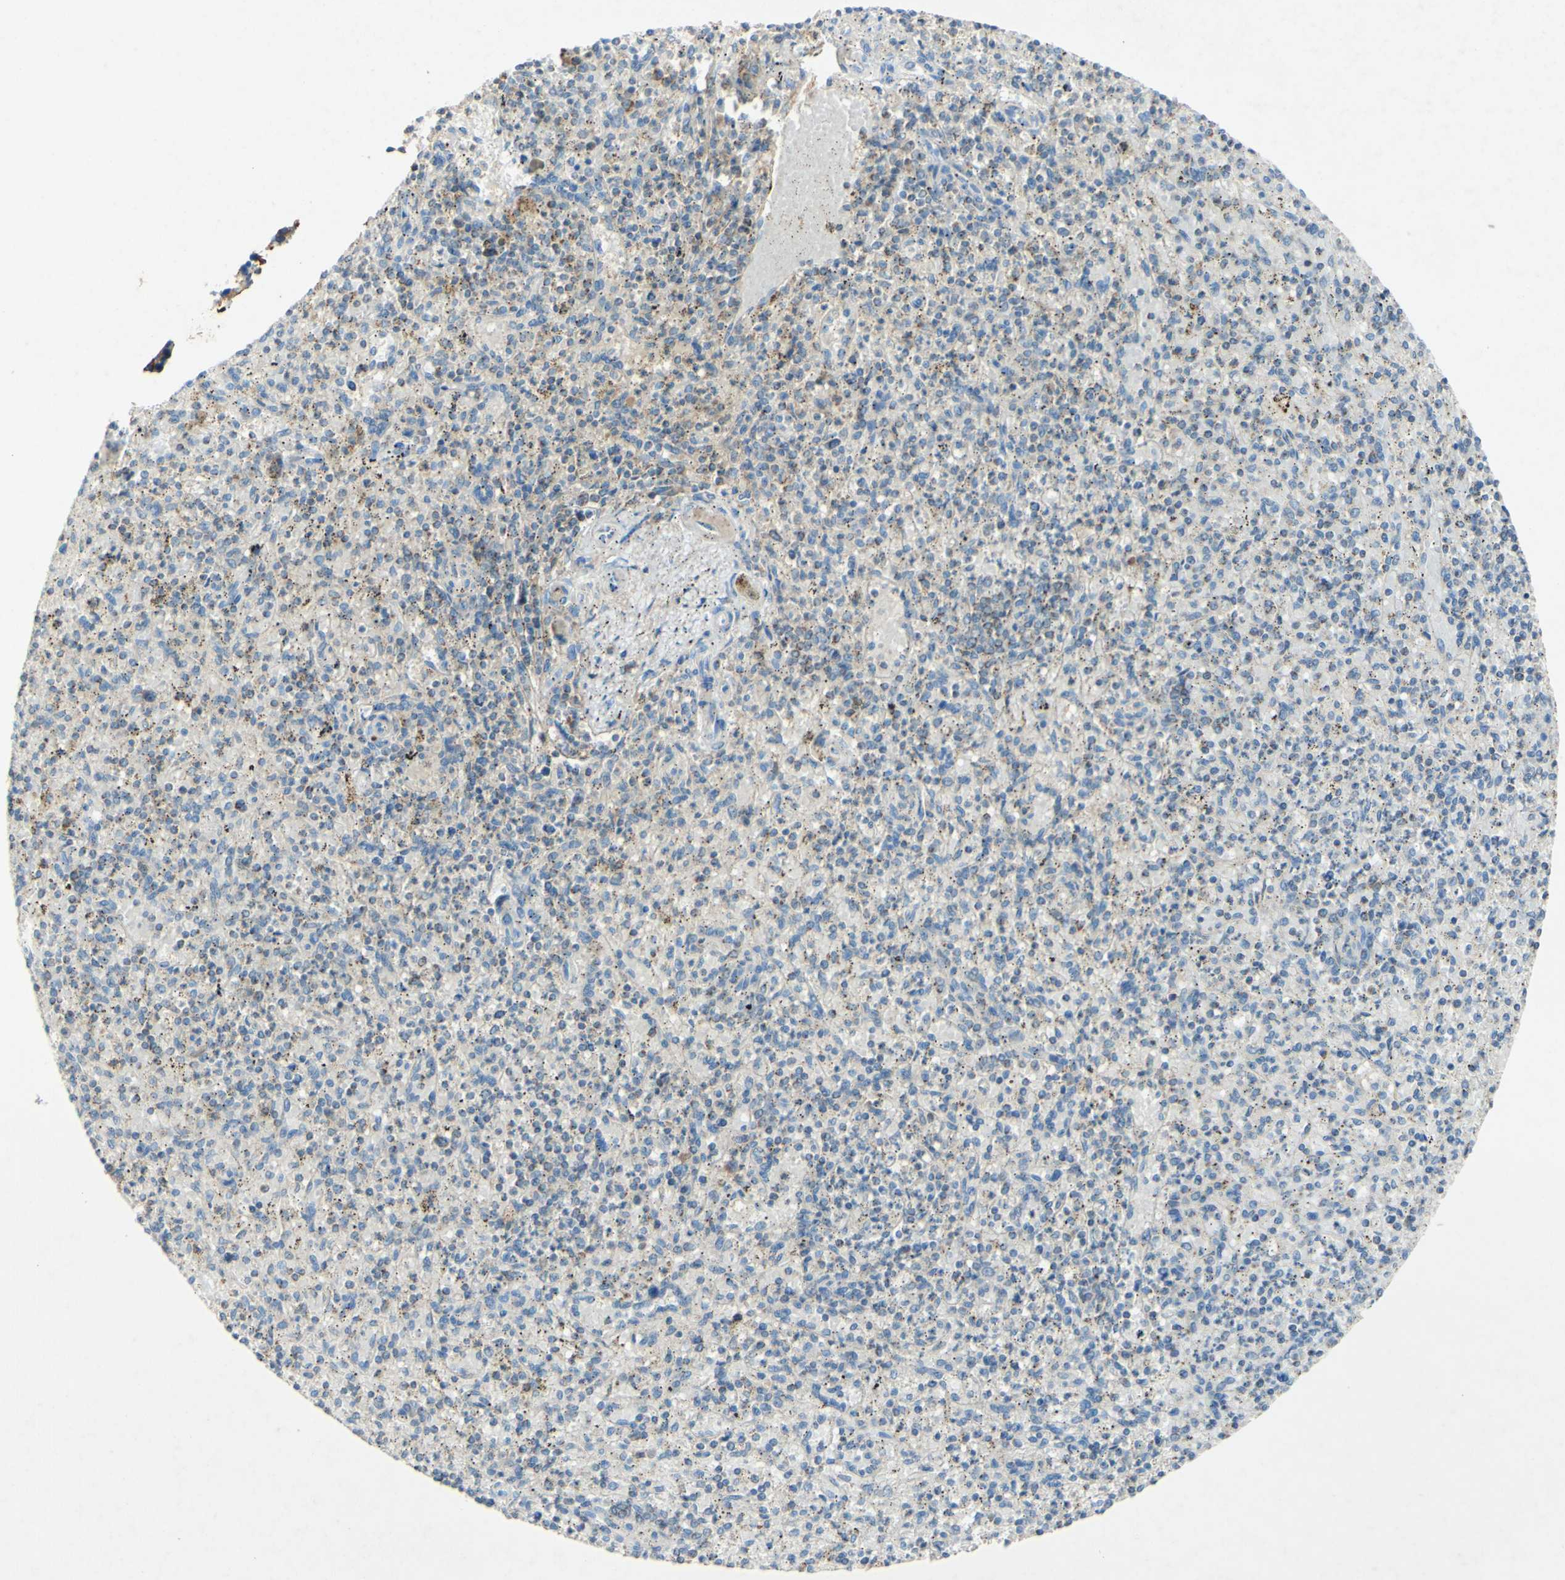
{"staining": {"intensity": "negative", "quantity": "none", "location": "none"}, "tissue": "spleen", "cell_type": "Cells in red pulp", "image_type": "normal", "snomed": [{"axis": "morphology", "description": "Normal tissue, NOS"}, {"axis": "topography", "description": "Spleen"}], "caption": "DAB (3,3'-diaminobenzidine) immunohistochemical staining of unremarkable human spleen exhibits no significant staining in cells in red pulp.", "gene": "OXCT1", "patient": {"sex": "male", "age": 72}}